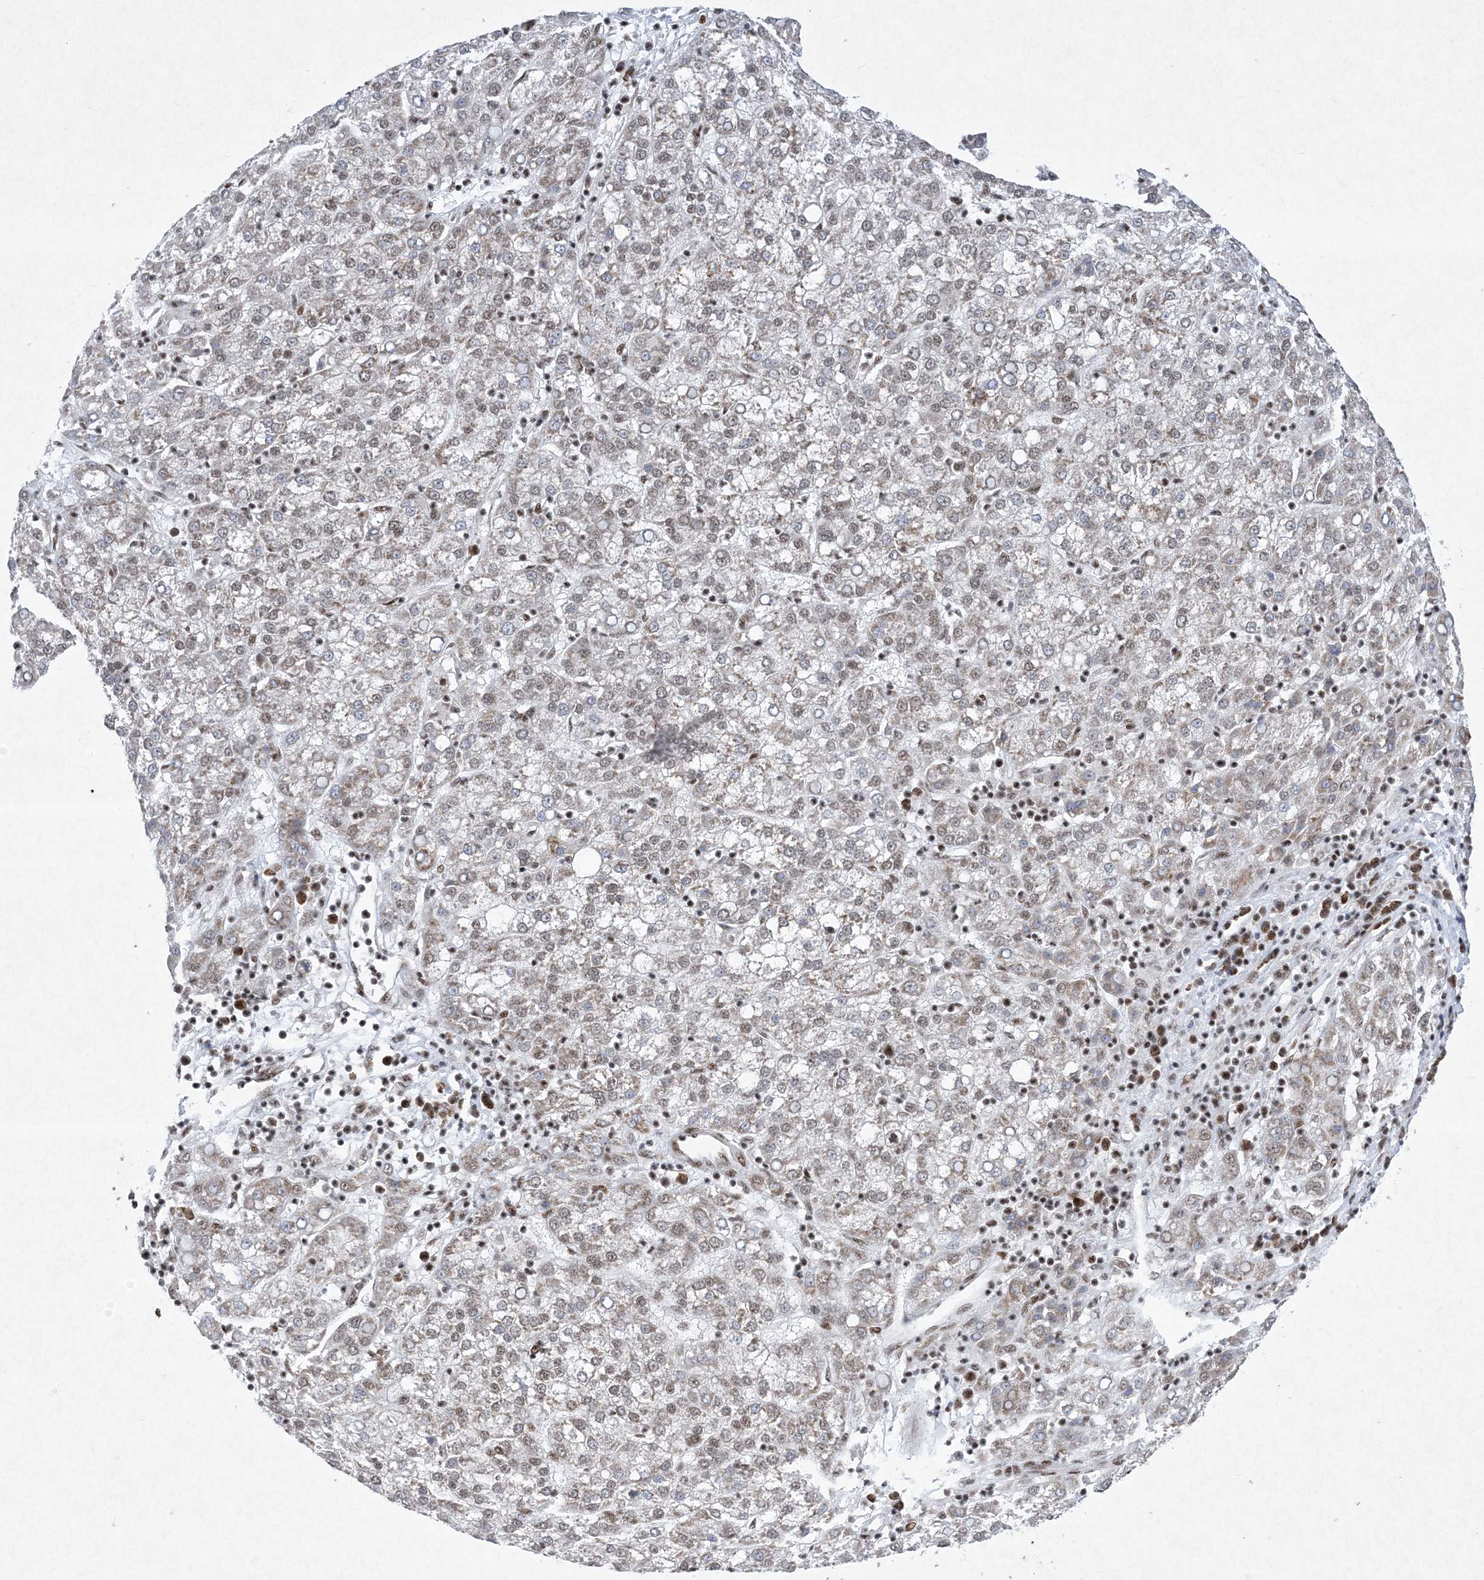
{"staining": {"intensity": "weak", "quantity": ">75%", "location": "nuclear"}, "tissue": "liver cancer", "cell_type": "Tumor cells", "image_type": "cancer", "snomed": [{"axis": "morphology", "description": "Carcinoma, Hepatocellular, NOS"}, {"axis": "topography", "description": "Liver"}], "caption": "A low amount of weak nuclear positivity is present in about >75% of tumor cells in hepatocellular carcinoma (liver) tissue.", "gene": "PKNOX2", "patient": {"sex": "female", "age": 58}}